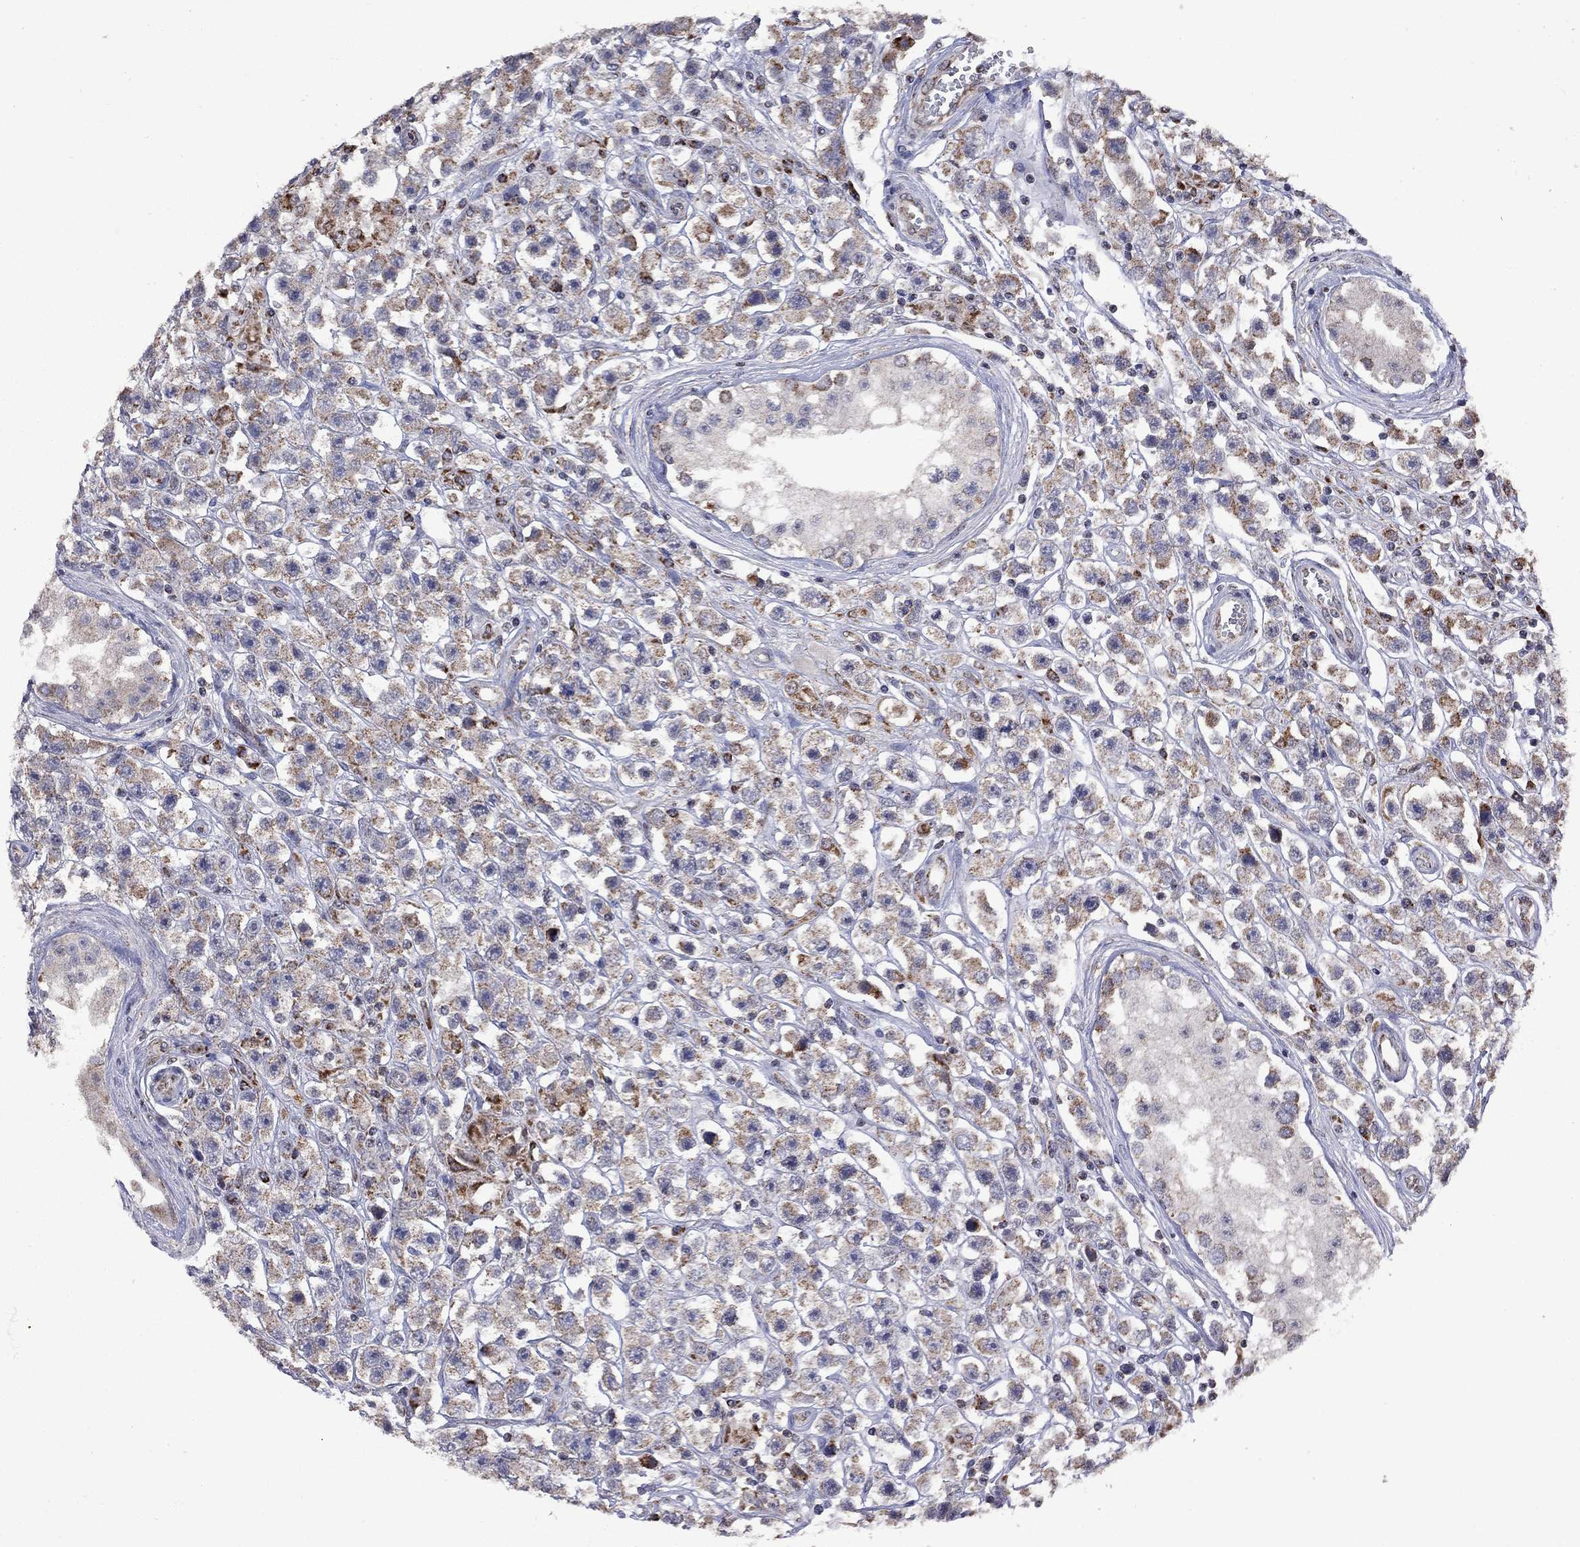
{"staining": {"intensity": "strong", "quantity": "25%-75%", "location": "cytoplasmic/membranous"}, "tissue": "testis cancer", "cell_type": "Tumor cells", "image_type": "cancer", "snomed": [{"axis": "morphology", "description": "Seminoma, NOS"}, {"axis": "topography", "description": "Testis"}], "caption": "The immunohistochemical stain highlights strong cytoplasmic/membranous expression in tumor cells of seminoma (testis) tissue.", "gene": "NDUFB1", "patient": {"sex": "male", "age": 45}}